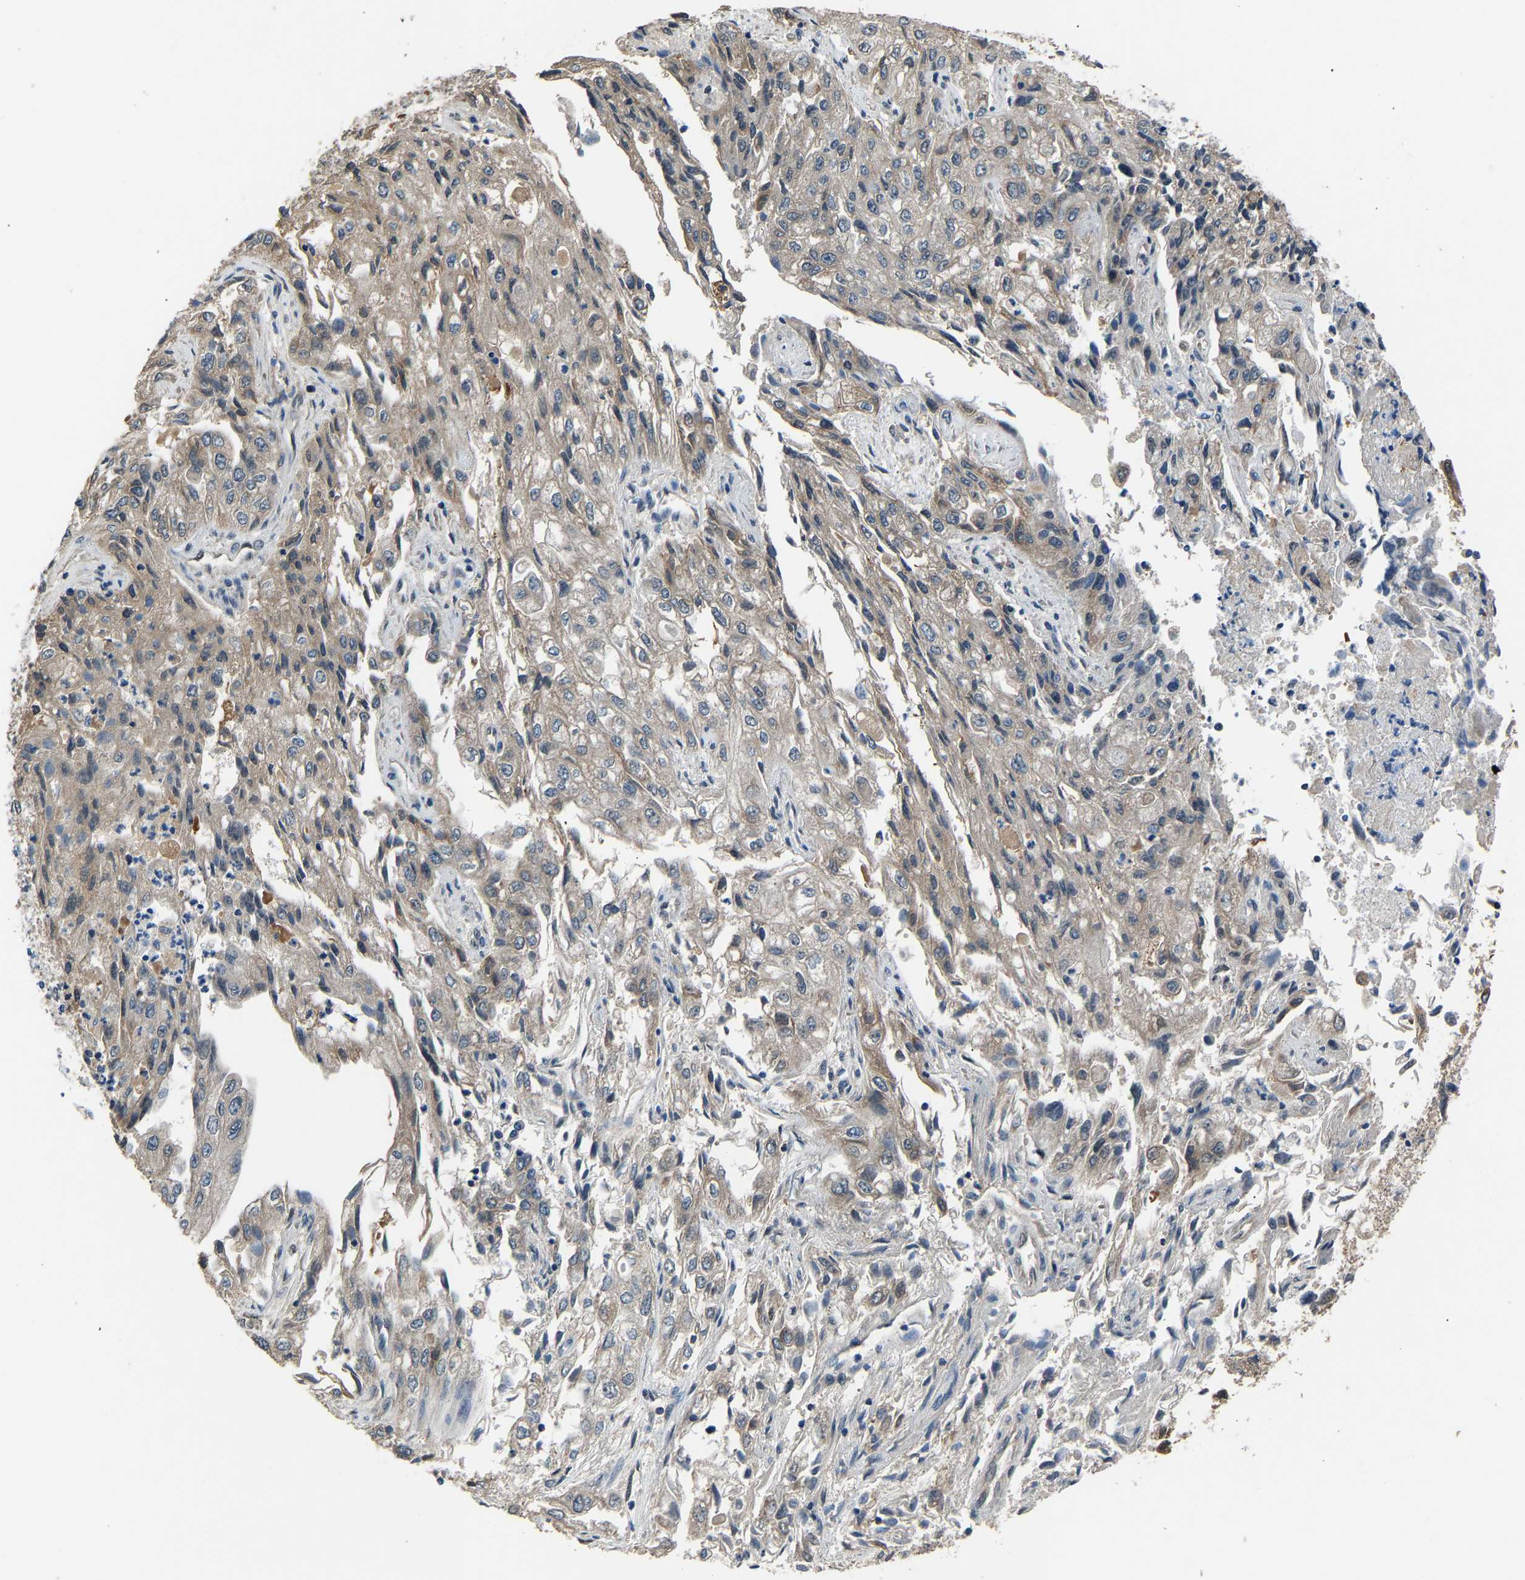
{"staining": {"intensity": "weak", "quantity": "25%-75%", "location": "cytoplasmic/membranous"}, "tissue": "endometrial cancer", "cell_type": "Tumor cells", "image_type": "cancer", "snomed": [{"axis": "morphology", "description": "Adenocarcinoma, NOS"}, {"axis": "topography", "description": "Endometrium"}], "caption": "Protein staining of endometrial cancer (adenocarcinoma) tissue exhibits weak cytoplasmic/membranous staining in approximately 25%-75% of tumor cells. (DAB (3,3'-diaminobenzidine) = brown stain, brightfield microscopy at high magnification).", "gene": "ABCC9", "patient": {"sex": "female", "age": 49}}